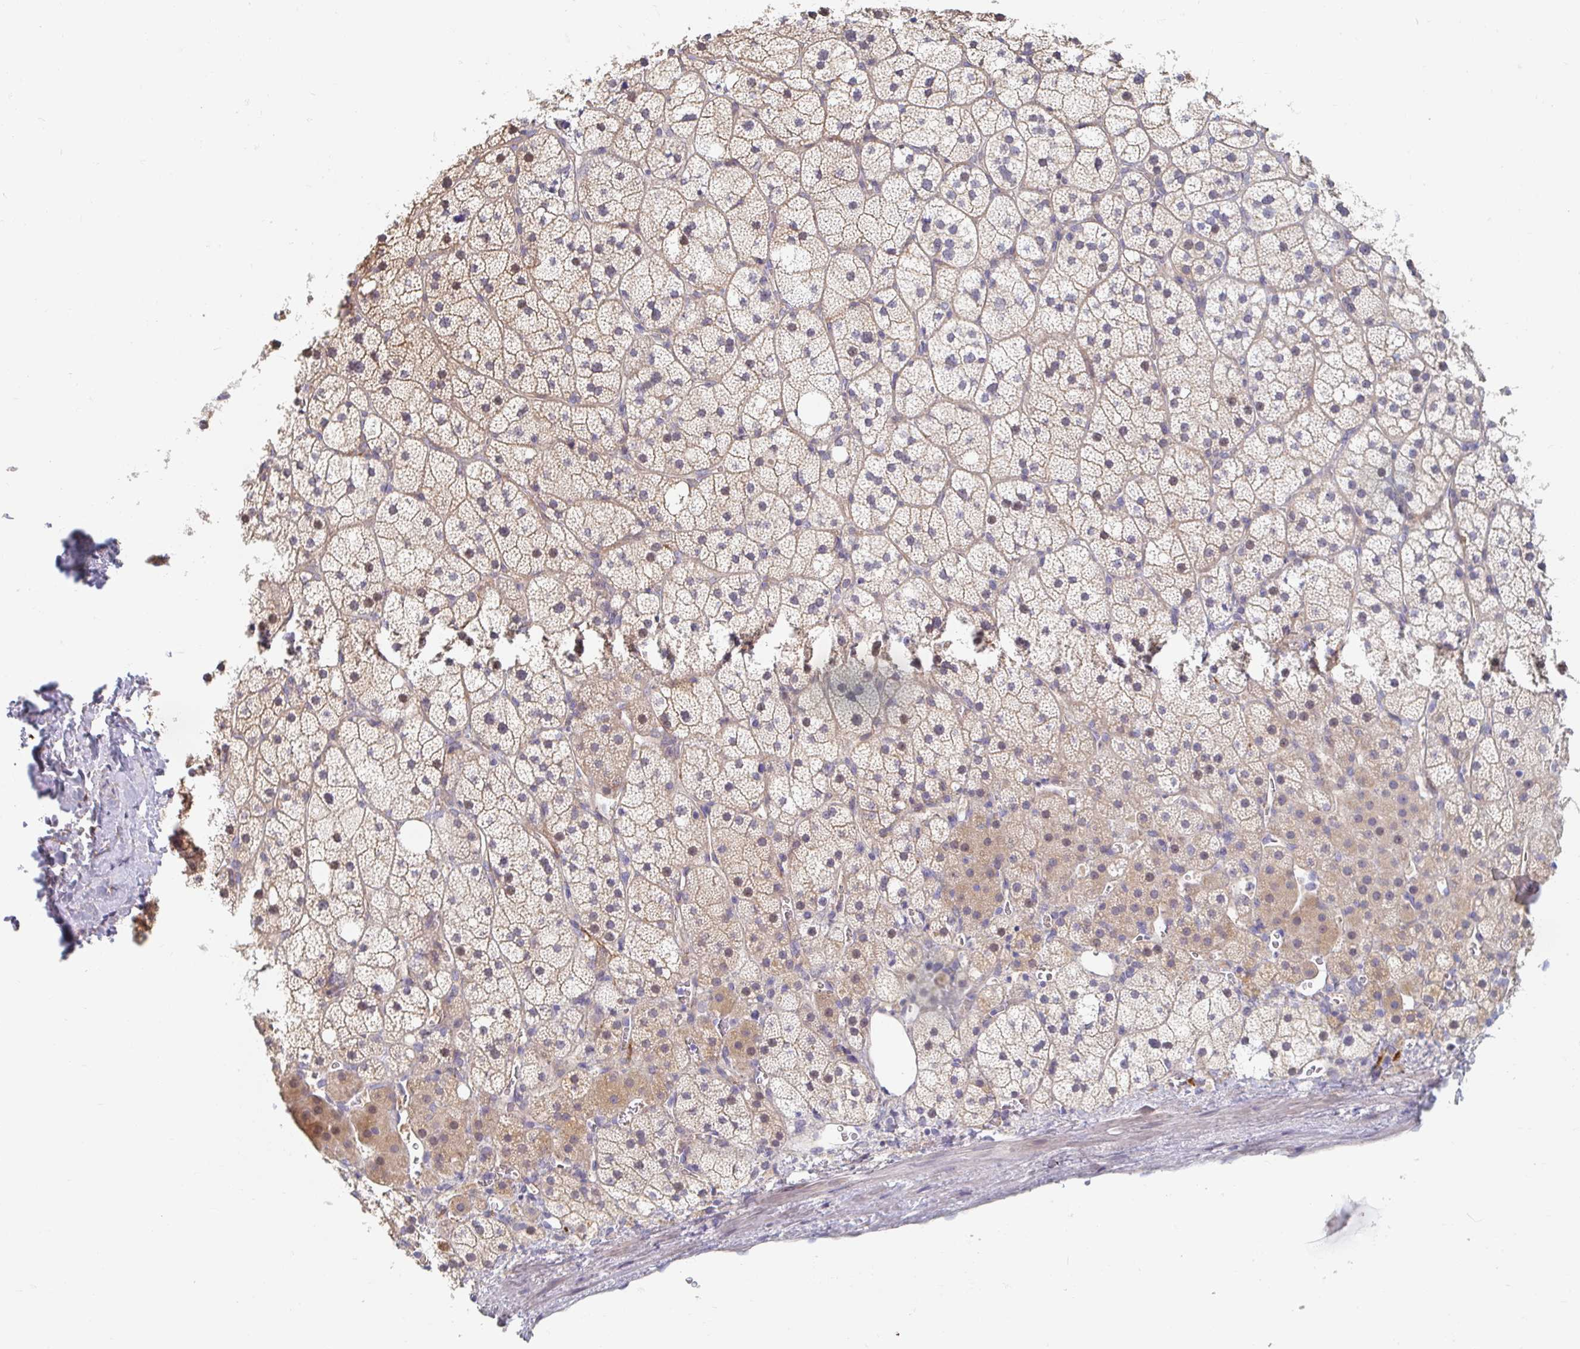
{"staining": {"intensity": "weak", "quantity": "25%-75%", "location": "cytoplasmic/membranous"}, "tissue": "adrenal gland", "cell_type": "Glandular cells", "image_type": "normal", "snomed": [{"axis": "morphology", "description": "Normal tissue, NOS"}, {"axis": "topography", "description": "Adrenal gland"}], "caption": "High-magnification brightfield microscopy of unremarkable adrenal gland stained with DAB (3,3'-diaminobenzidine) (brown) and counterstained with hematoxylin (blue). glandular cells exhibit weak cytoplasmic/membranous staining is present in about25%-75% of cells. The protein is stained brown, and the nuclei are stained in blue (DAB (3,3'-diaminobenzidine) IHC with brightfield microscopy, high magnification).", "gene": "MYLK2", "patient": {"sex": "male", "age": 53}}